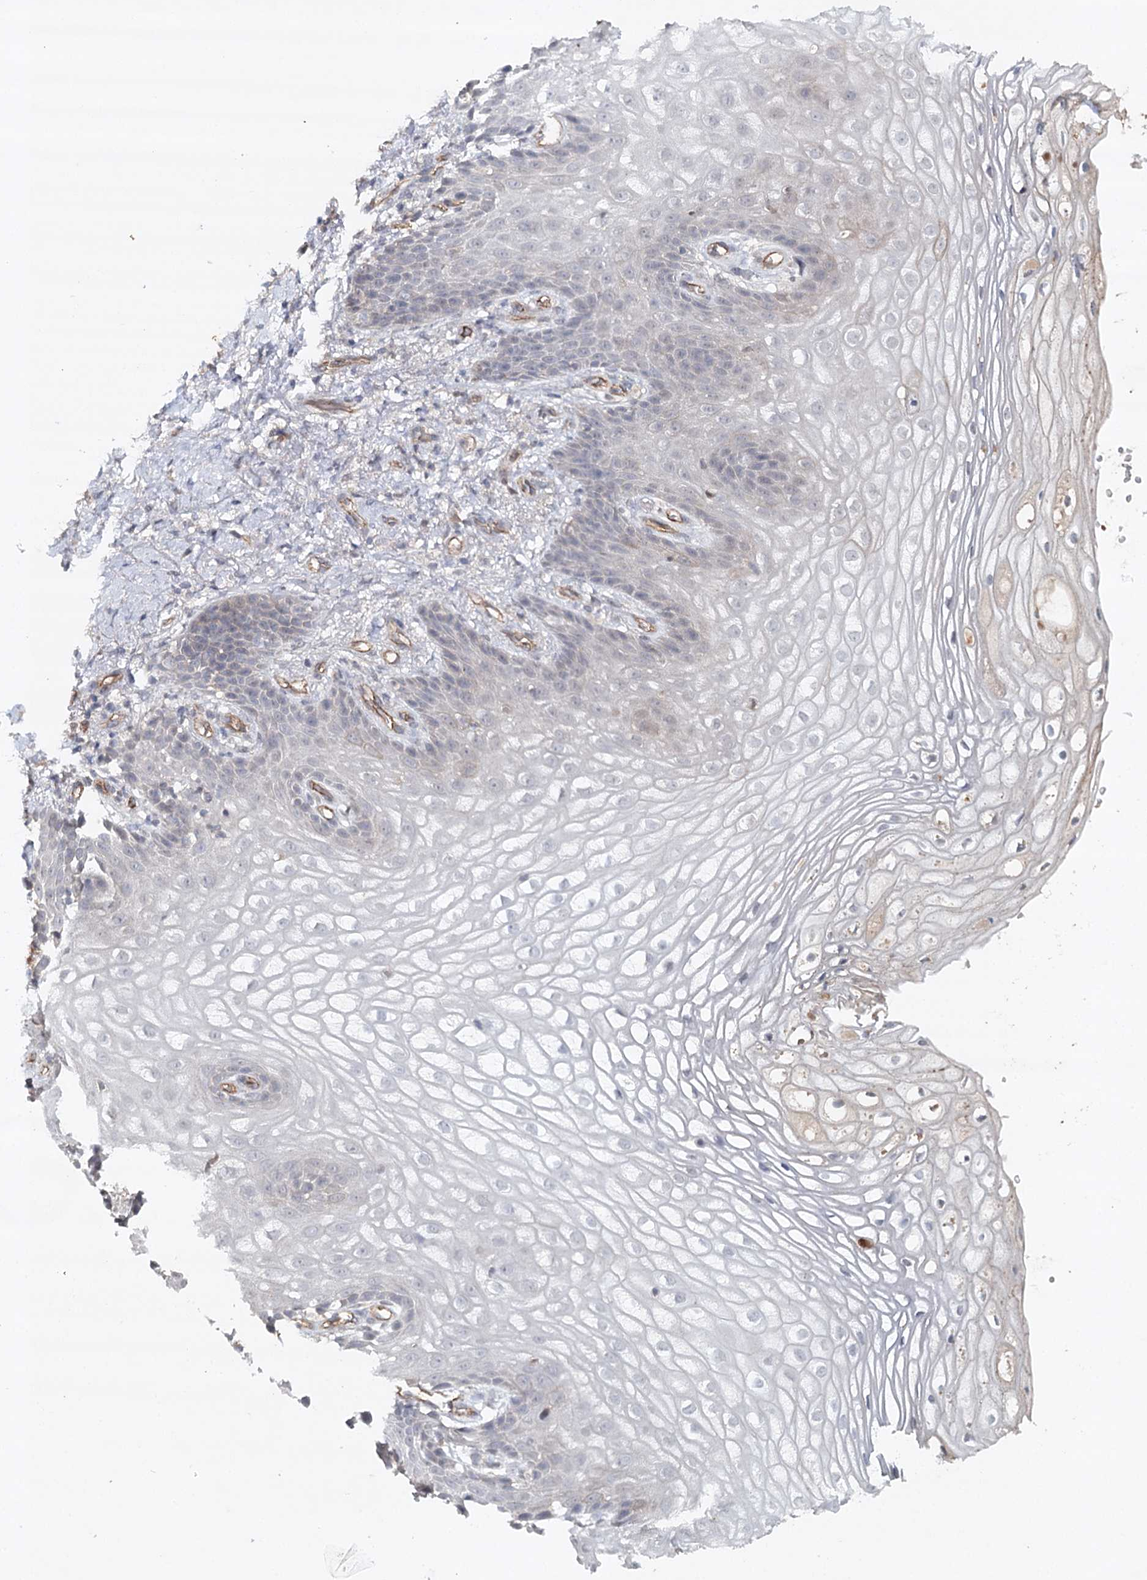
{"staining": {"intensity": "moderate", "quantity": "25%-75%", "location": "cytoplasmic/membranous"}, "tissue": "vagina", "cell_type": "Squamous epithelial cells", "image_type": "normal", "snomed": [{"axis": "morphology", "description": "Normal tissue, NOS"}, {"axis": "topography", "description": "Vagina"}], "caption": "Immunohistochemical staining of benign vagina exhibits 25%-75% levels of moderate cytoplasmic/membranous protein positivity in about 25%-75% of squamous epithelial cells.", "gene": "SYNPO", "patient": {"sex": "female", "age": 60}}